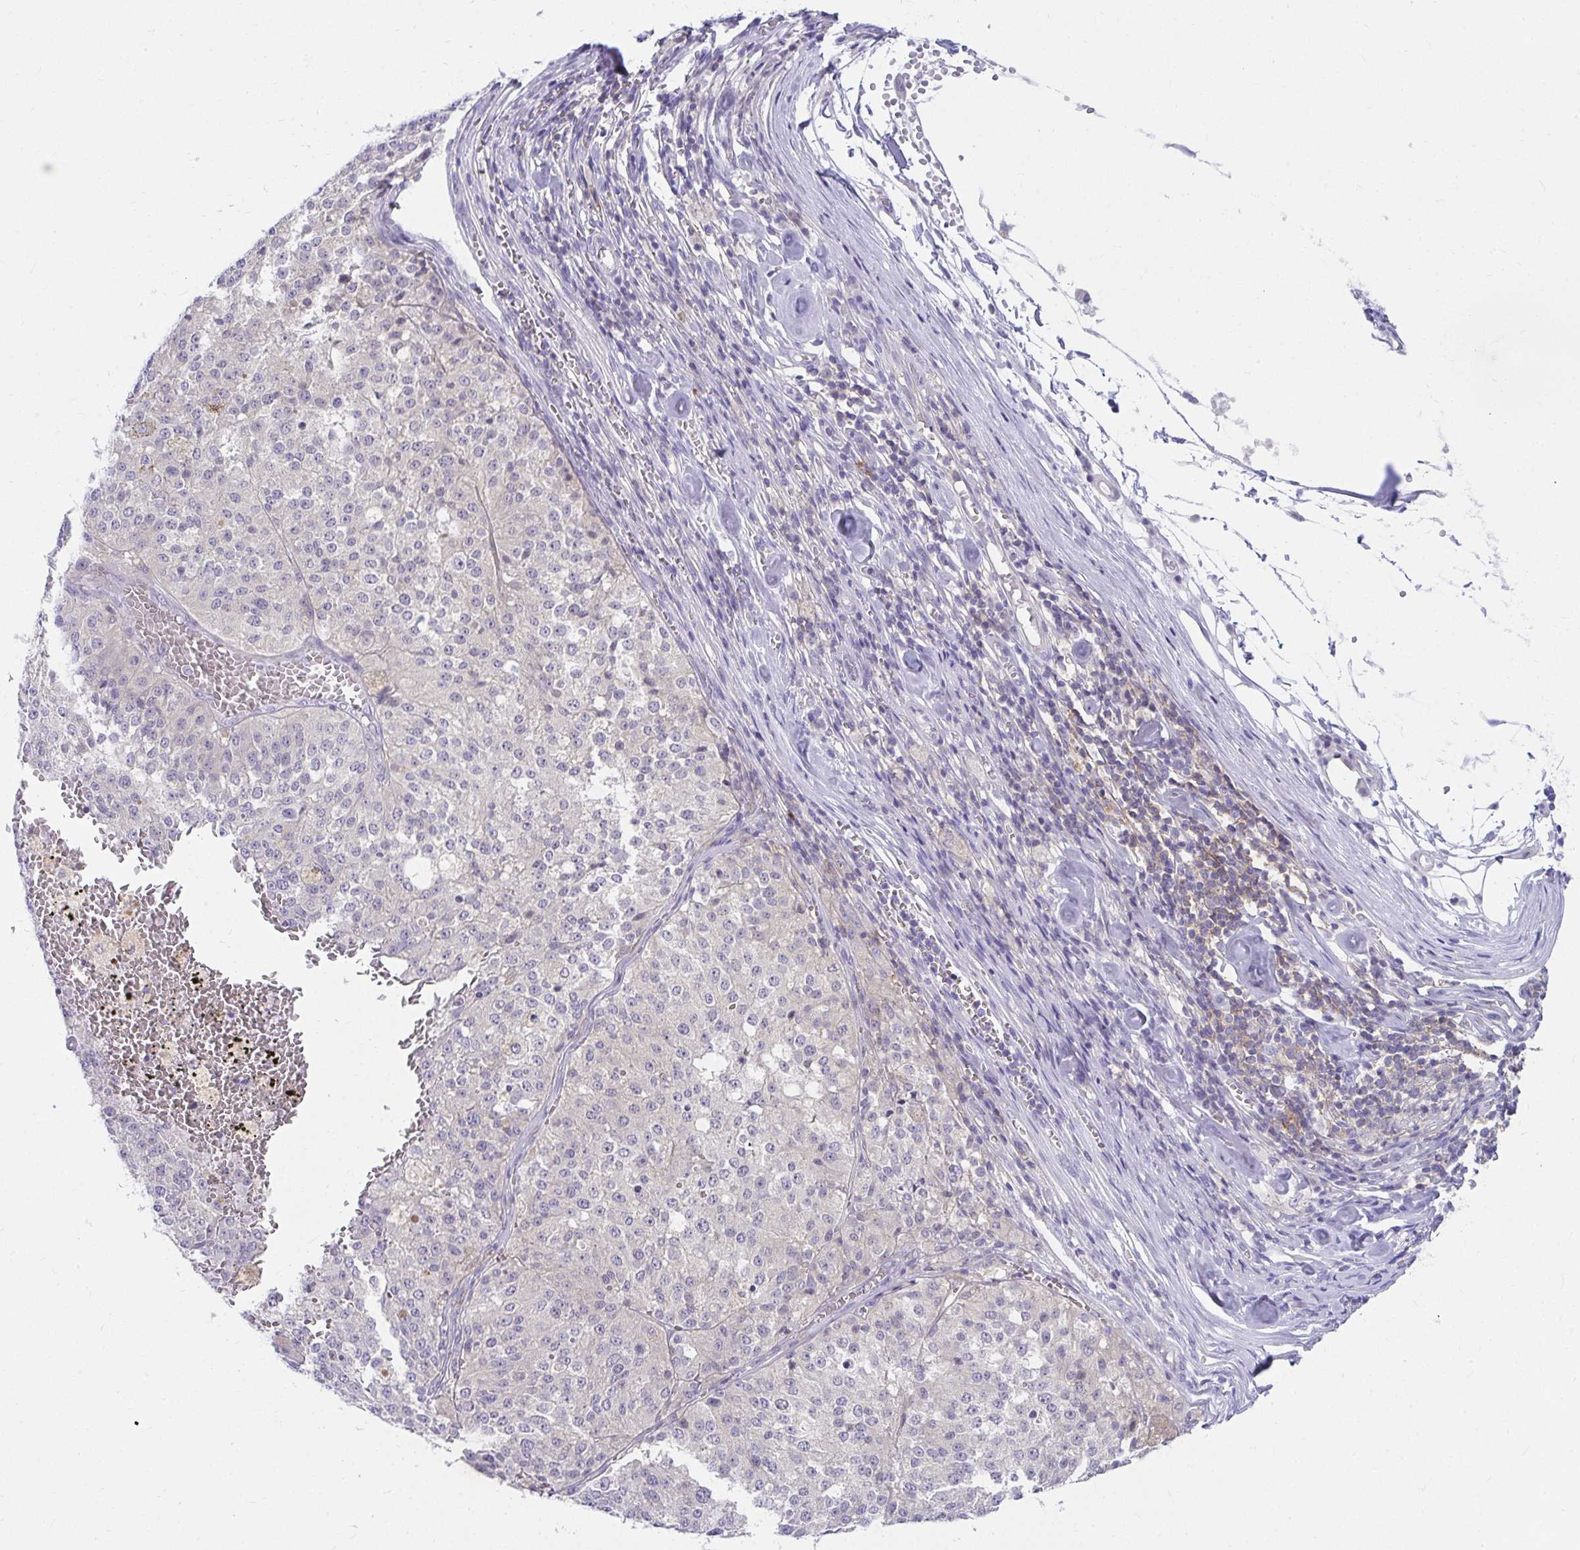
{"staining": {"intensity": "negative", "quantity": "none", "location": "none"}, "tissue": "melanoma", "cell_type": "Tumor cells", "image_type": "cancer", "snomed": [{"axis": "morphology", "description": "Malignant melanoma, Metastatic site"}, {"axis": "topography", "description": "Lymph node"}], "caption": "A high-resolution micrograph shows immunohistochemistry staining of malignant melanoma (metastatic site), which reveals no significant expression in tumor cells.", "gene": "C19orf81", "patient": {"sex": "female", "age": 64}}